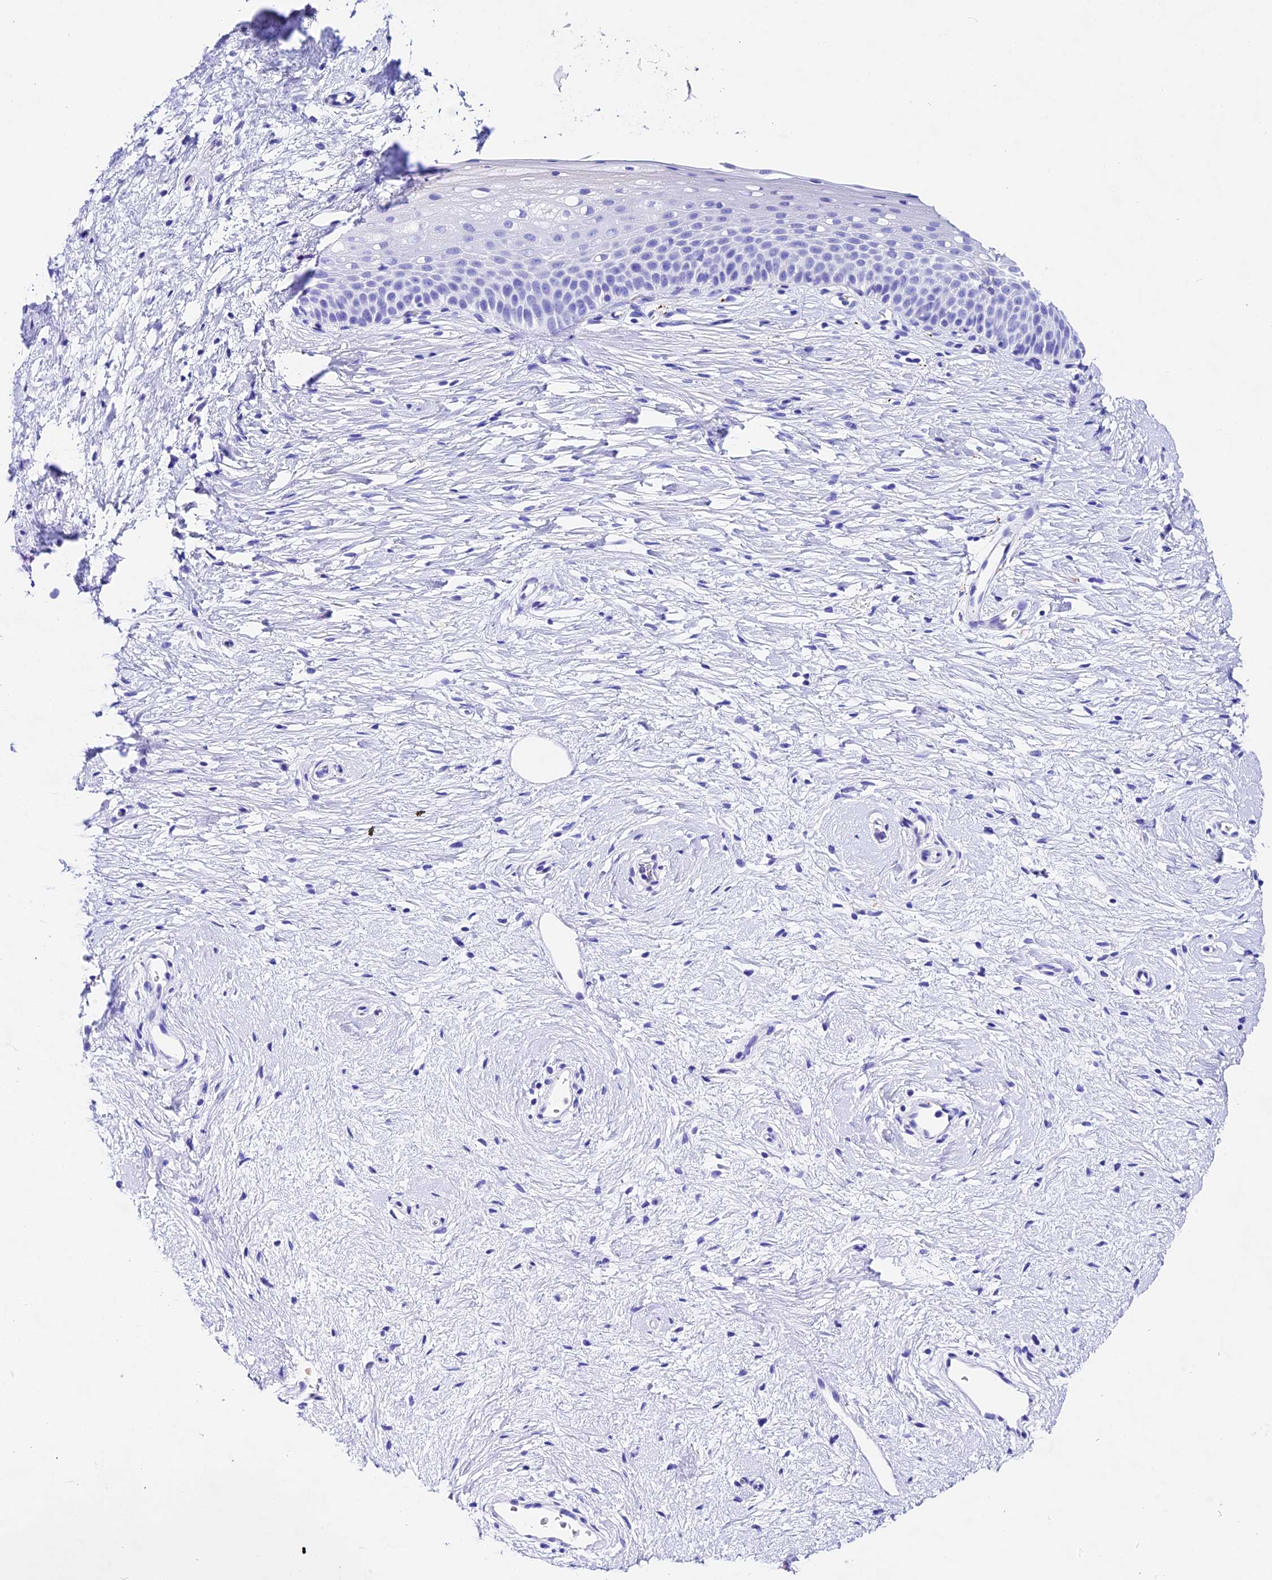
{"staining": {"intensity": "negative", "quantity": "none", "location": "none"}, "tissue": "cervix", "cell_type": "Glandular cells", "image_type": "normal", "snomed": [{"axis": "morphology", "description": "Normal tissue, NOS"}, {"axis": "topography", "description": "Cervix"}], "caption": "High magnification brightfield microscopy of normal cervix stained with DAB (3,3'-diaminobenzidine) (brown) and counterstained with hematoxylin (blue): glandular cells show no significant positivity.", "gene": "PSG11", "patient": {"sex": "female", "age": 57}}